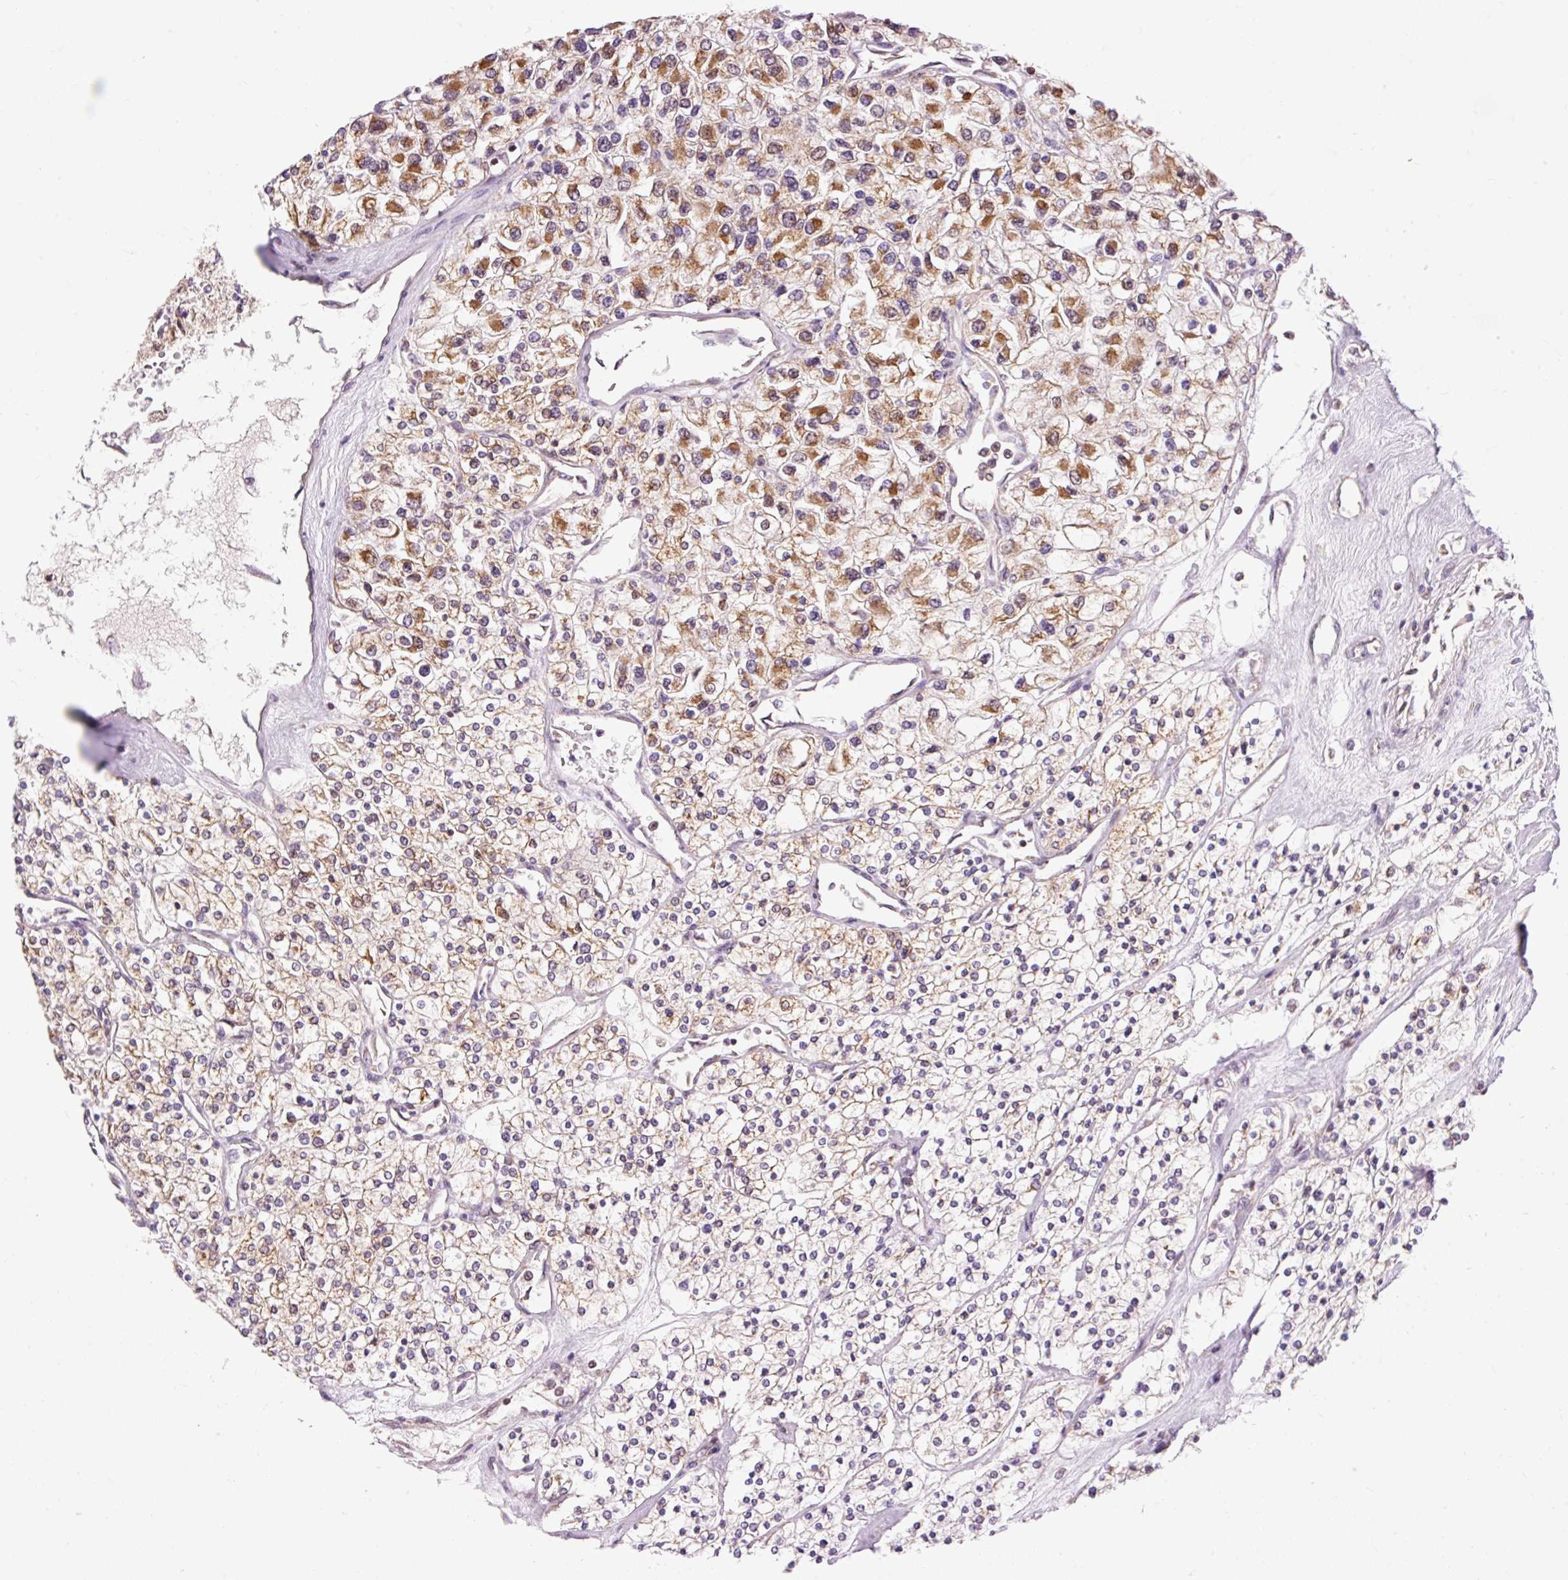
{"staining": {"intensity": "strong", "quantity": "25%-75%", "location": "cytoplasmic/membranous"}, "tissue": "renal cancer", "cell_type": "Tumor cells", "image_type": "cancer", "snomed": [{"axis": "morphology", "description": "Adenocarcinoma, NOS"}, {"axis": "topography", "description": "Kidney"}], "caption": "Strong cytoplasmic/membranous staining for a protein is identified in approximately 25%-75% of tumor cells of renal cancer (adenocarcinoma) using immunohistochemistry.", "gene": "IMMT", "patient": {"sex": "male", "age": 80}}